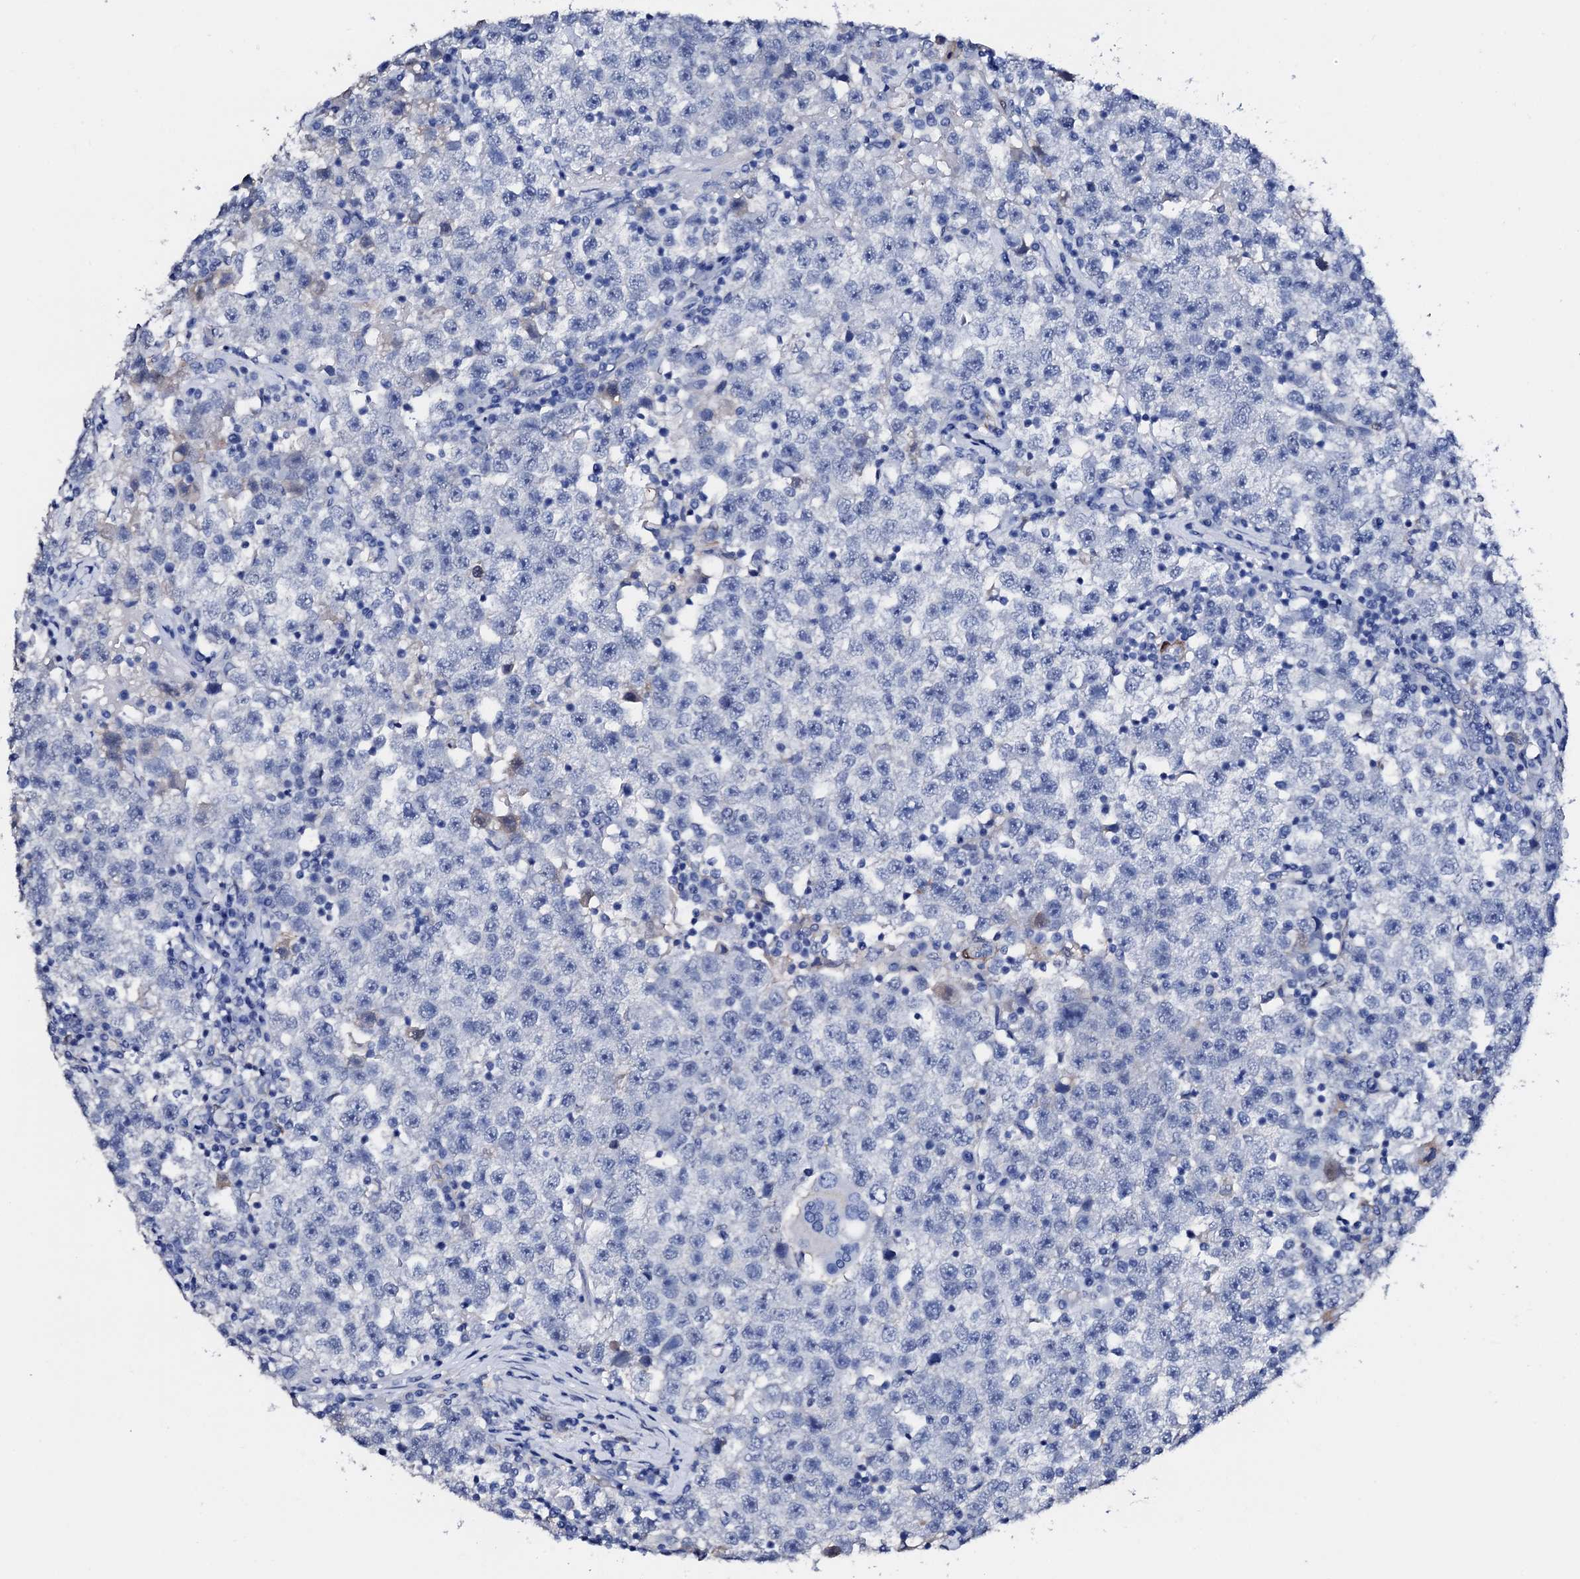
{"staining": {"intensity": "negative", "quantity": "none", "location": "none"}, "tissue": "testis cancer", "cell_type": "Tumor cells", "image_type": "cancer", "snomed": [{"axis": "morphology", "description": "Seminoma, NOS"}, {"axis": "topography", "description": "Testis"}], "caption": "There is no significant positivity in tumor cells of testis seminoma.", "gene": "NRIP2", "patient": {"sex": "male", "age": 22}}